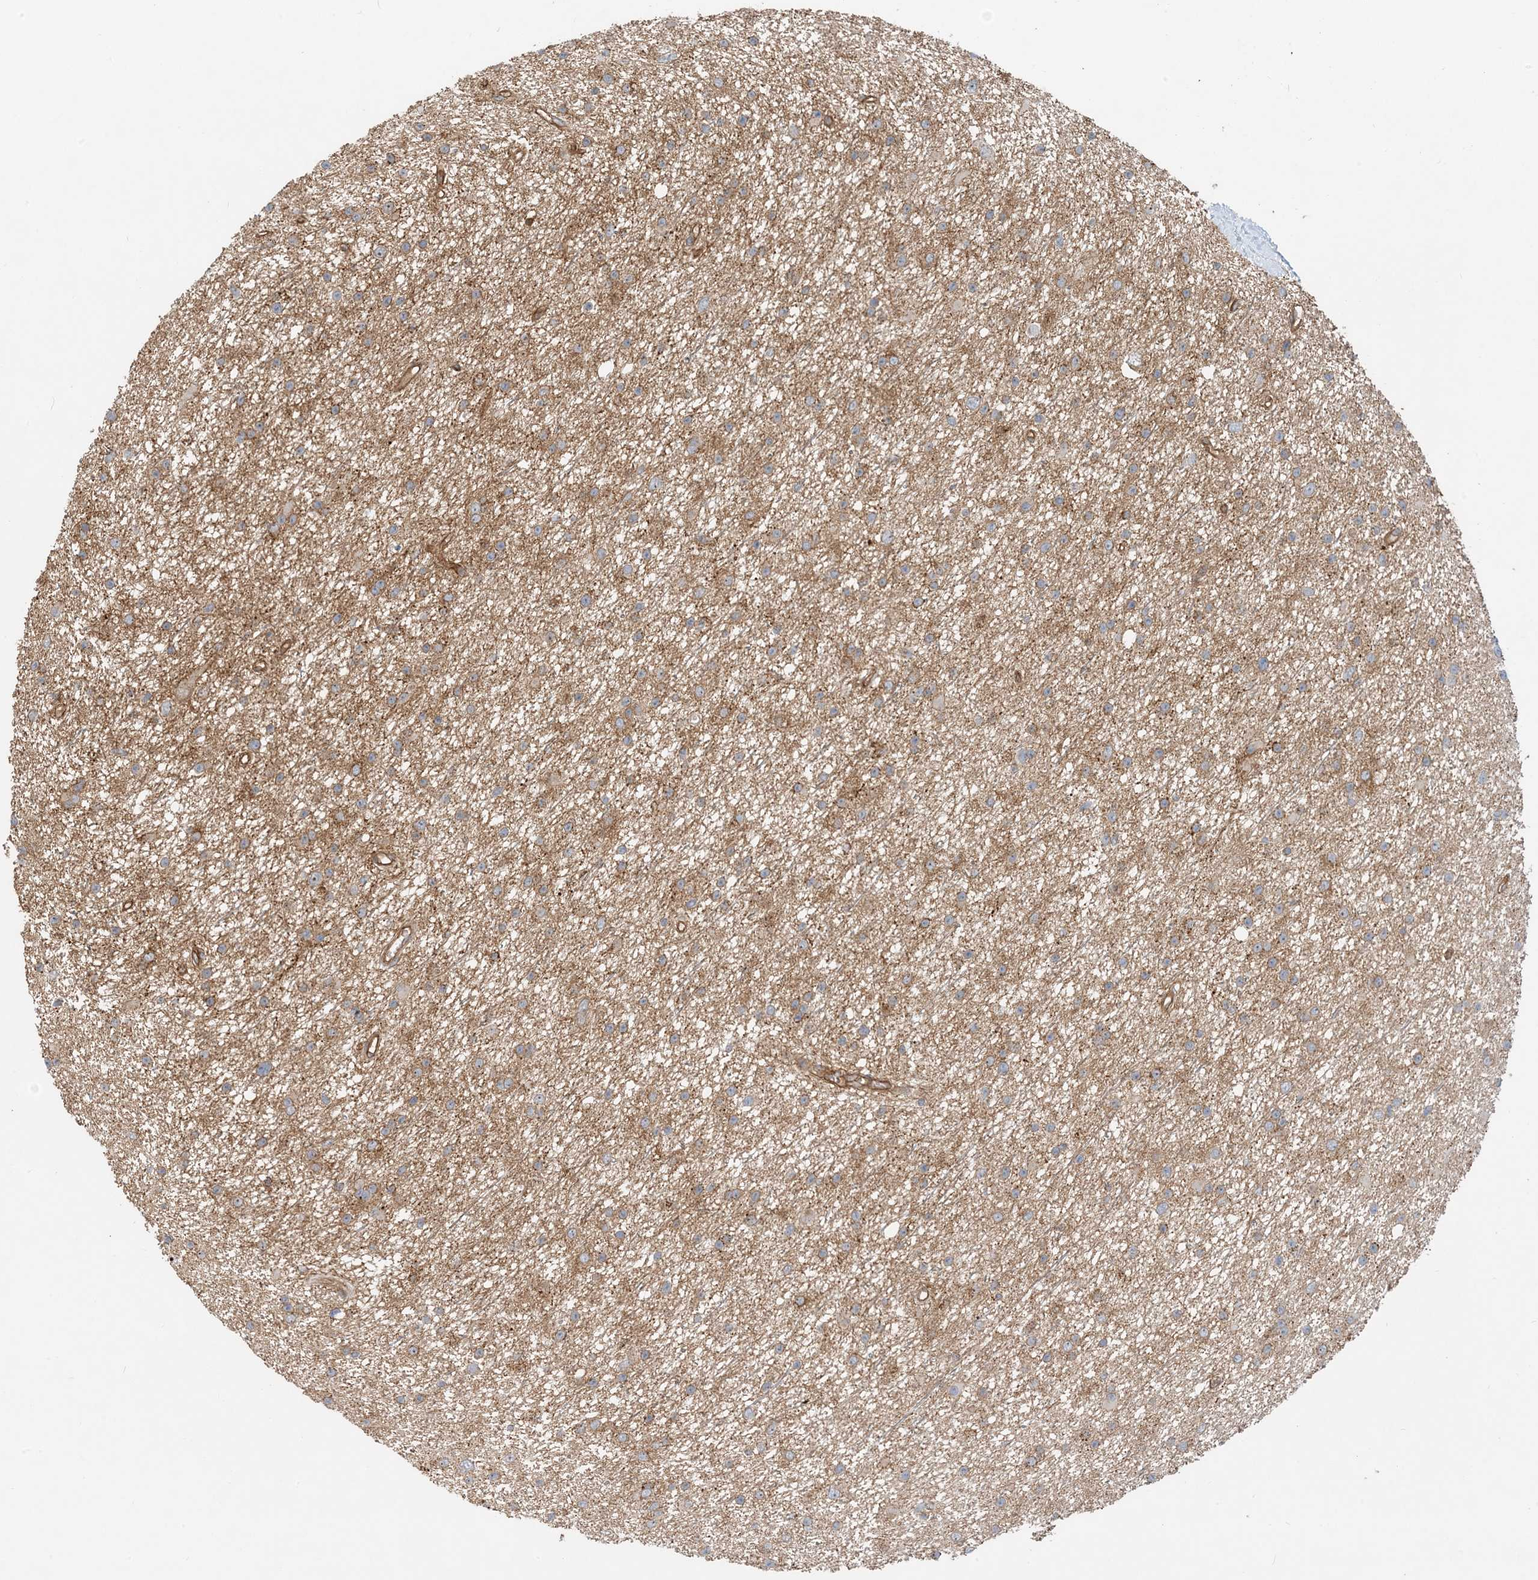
{"staining": {"intensity": "moderate", "quantity": ">75%", "location": "cytoplasmic/membranous"}, "tissue": "glioma", "cell_type": "Tumor cells", "image_type": "cancer", "snomed": [{"axis": "morphology", "description": "Glioma, malignant, Low grade"}, {"axis": "topography", "description": "Cerebral cortex"}], "caption": "Human glioma stained with a protein marker exhibits moderate staining in tumor cells.", "gene": "MYL5", "patient": {"sex": "female", "age": 39}}